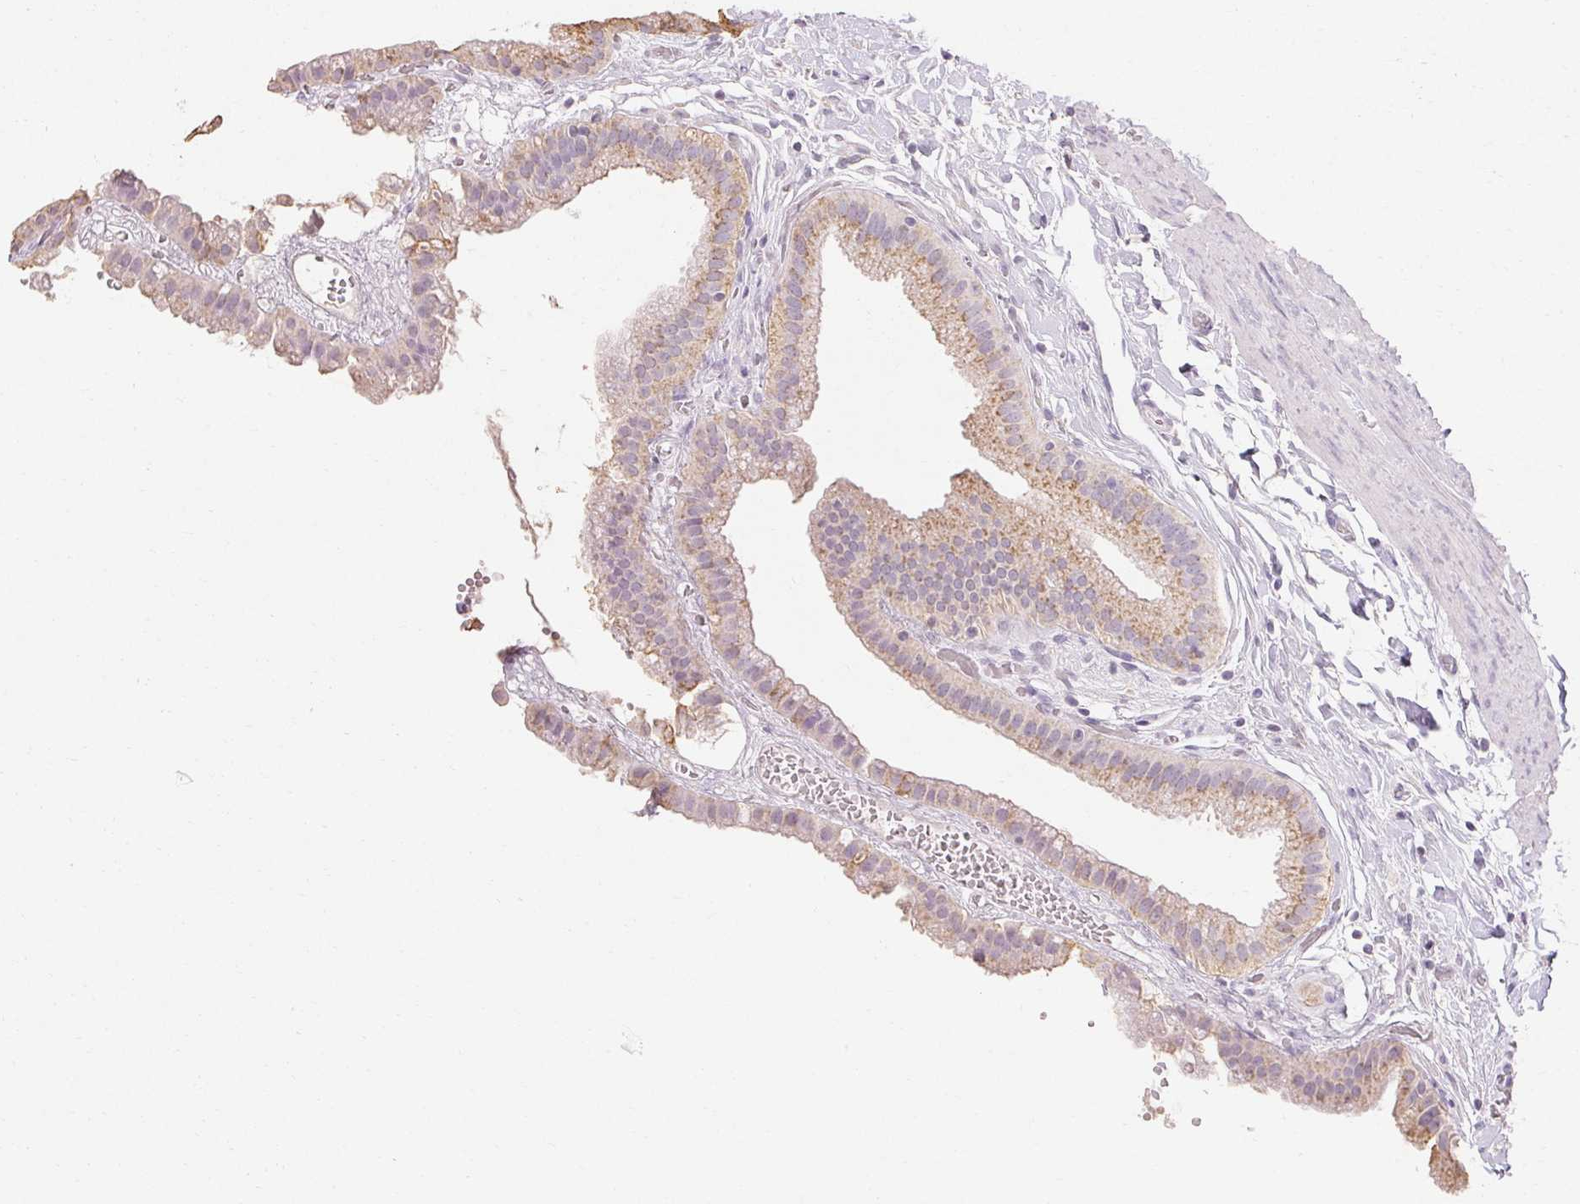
{"staining": {"intensity": "weak", "quantity": "25%-75%", "location": "cytoplasmic/membranous"}, "tissue": "gallbladder", "cell_type": "Glandular cells", "image_type": "normal", "snomed": [{"axis": "morphology", "description": "Normal tissue, NOS"}, {"axis": "topography", "description": "Gallbladder"}], "caption": "Glandular cells show low levels of weak cytoplasmic/membranous expression in about 25%-75% of cells in benign human gallbladder. The staining was performed using DAB, with brown indicating positive protein expression. Nuclei are stained blue with hematoxylin.", "gene": "MAP7D2", "patient": {"sex": "female", "age": 63}}